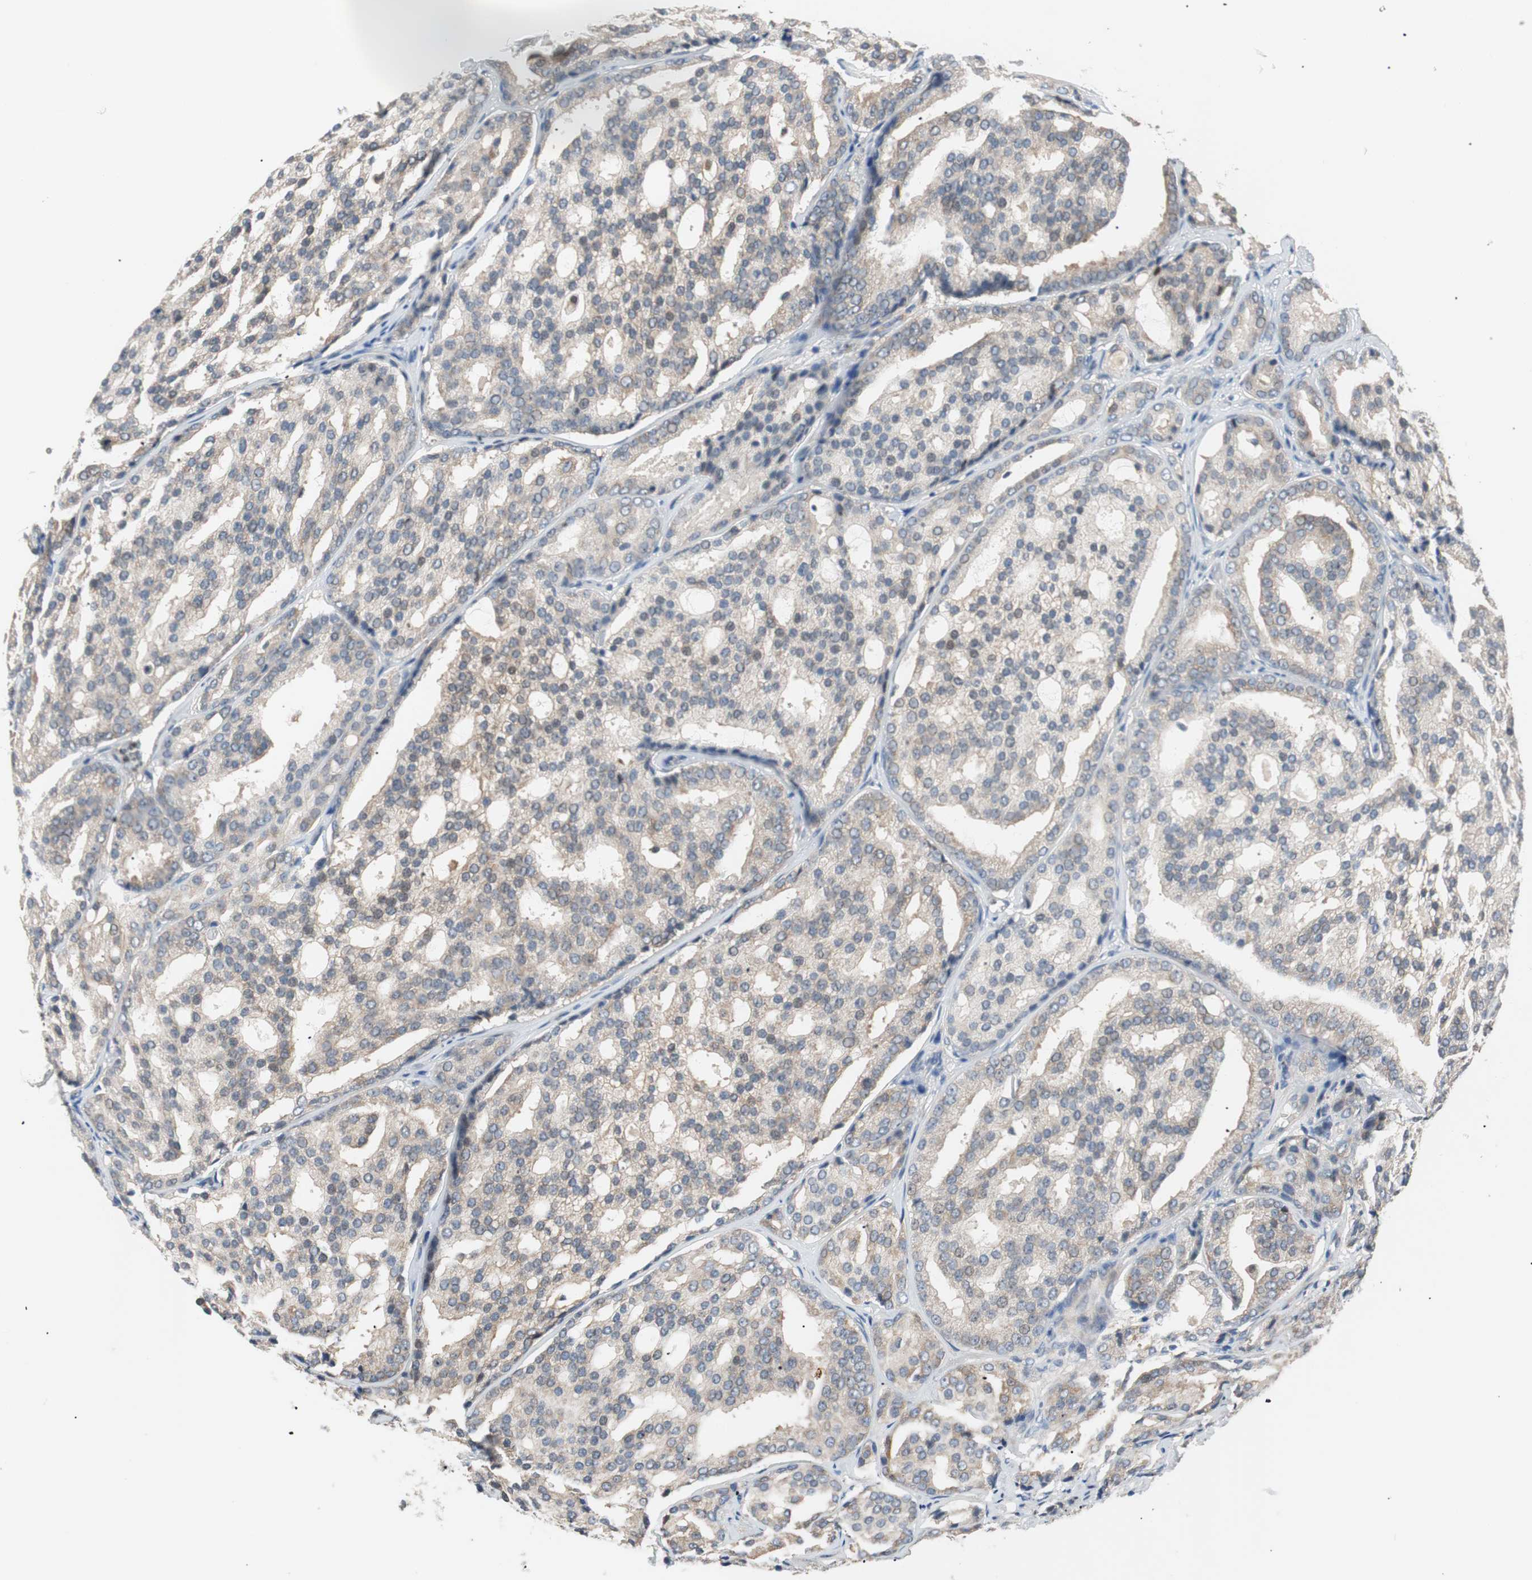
{"staining": {"intensity": "weak", "quantity": ">75%", "location": "cytoplasmic/membranous"}, "tissue": "prostate cancer", "cell_type": "Tumor cells", "image_type": "cancer", "snomed": [{"axis": "morphology", "description": "Adenocarcinoma, High grade"}, {"axis": "topography", "description": "Prostate"}], "caption": "Immunohistochemical staining of prostate high-grade adenocarcinoma reveals low levels of weak cytoplasmic/membranous staining in approximately >75% of tumor cells. Immunohistochemistry (ihc) stains the protein of interest in brown and the nuclei are stained blue.", "gene": "PCK1", "patient": {"sex": "male", "age": 64}}